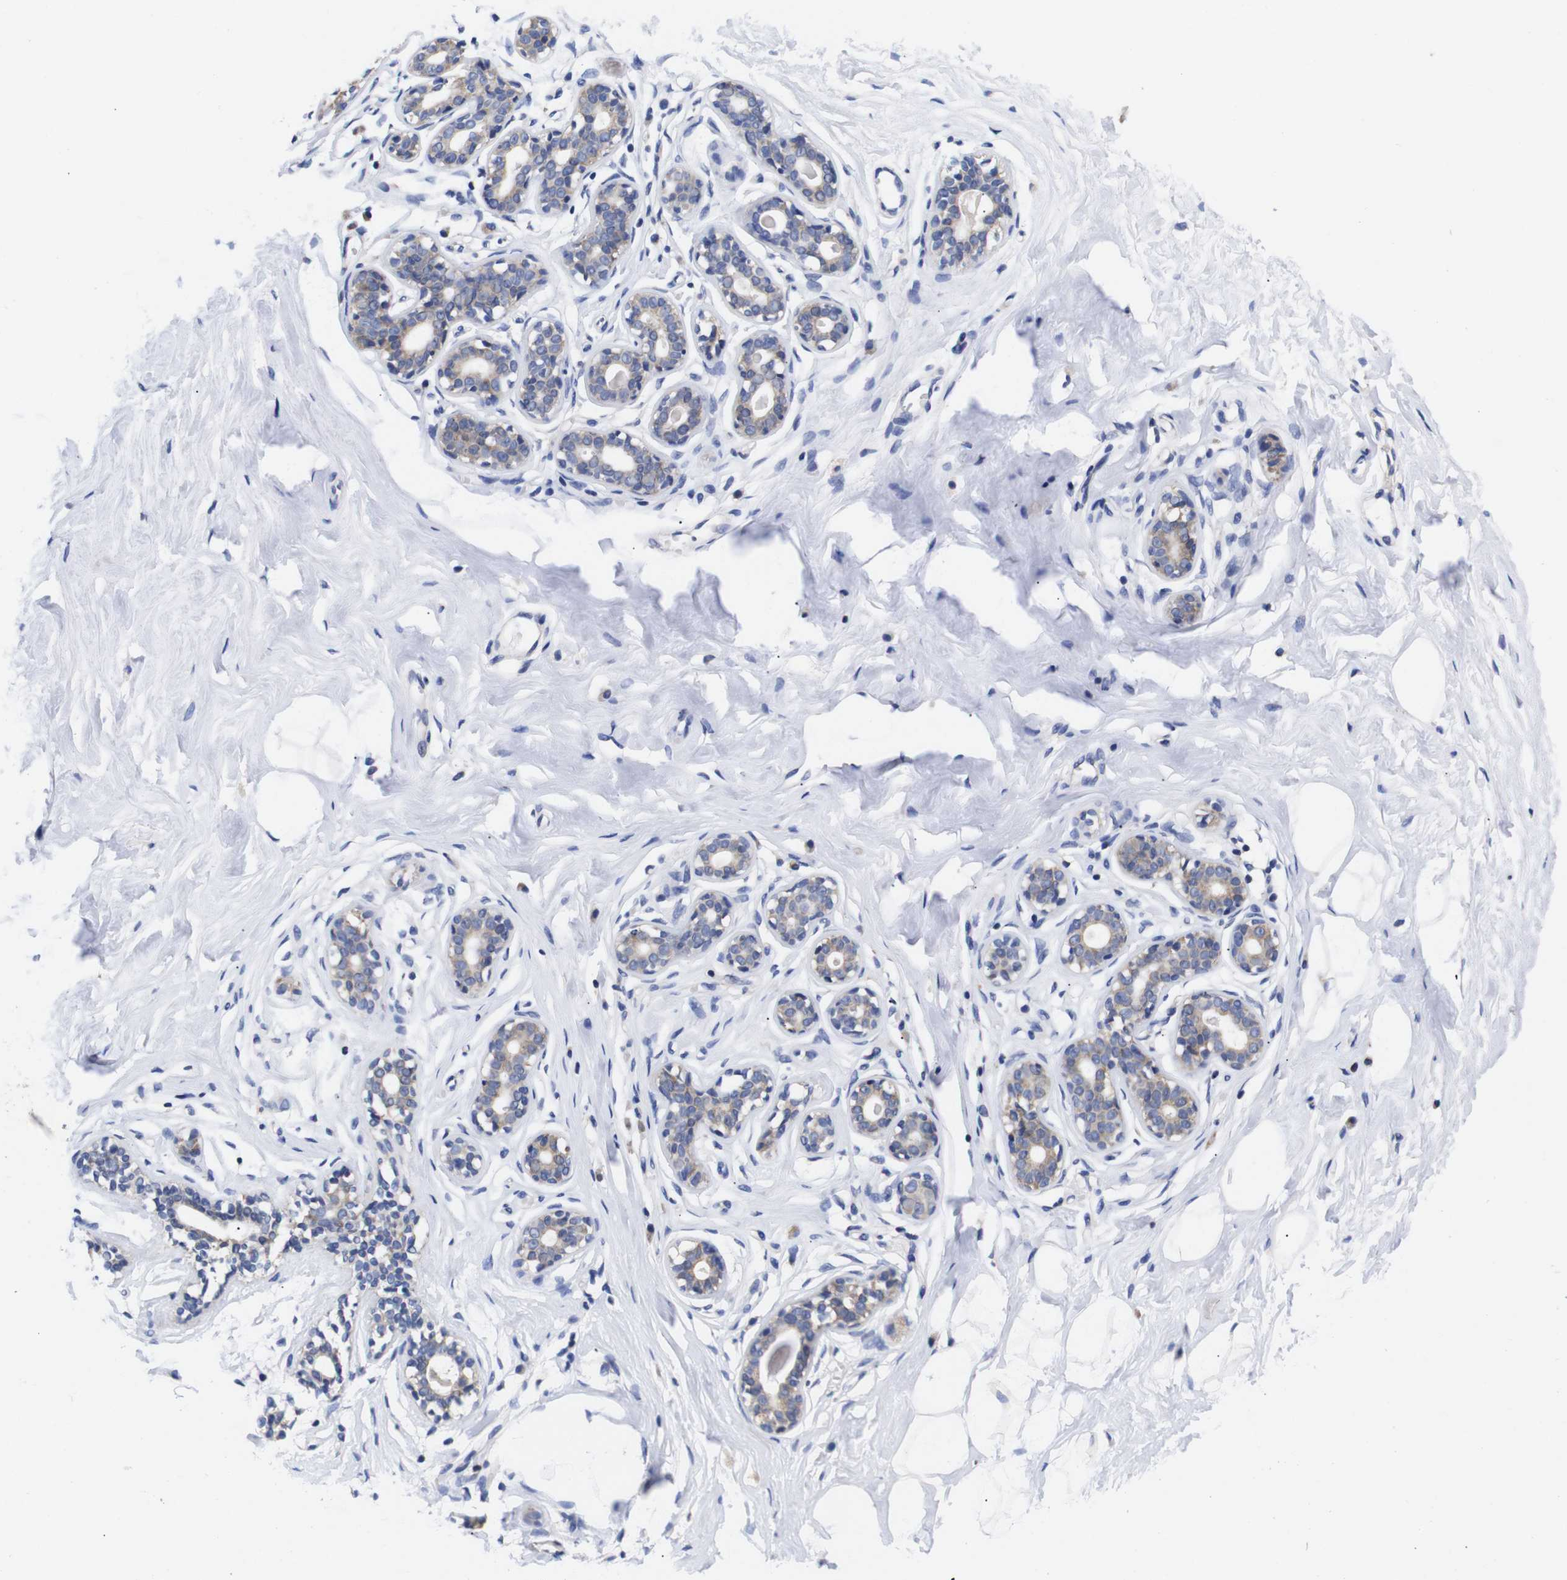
{"staining": {"intensity": "negative", "quantity": "none", "location": "none"}, "tissue": "breast", "cell_type": "Adipocytes", "image_type": "normal", "snomed": [{"axis": "morphology", "description": "Normal tissue, NOS"}, {"axis": "topography", "description": "Breast"}], "caption": "Immunohistochemistry (IHC) photomicrograph of normal breast: breast stained with DAB demonstrates no significant protein expression in adipocytes. (DAB immunohistochemistry visualized using brightfield microscopy, high magnification).", "gene": "OPN3", "patient": {"sex": "female", "age": 23}}